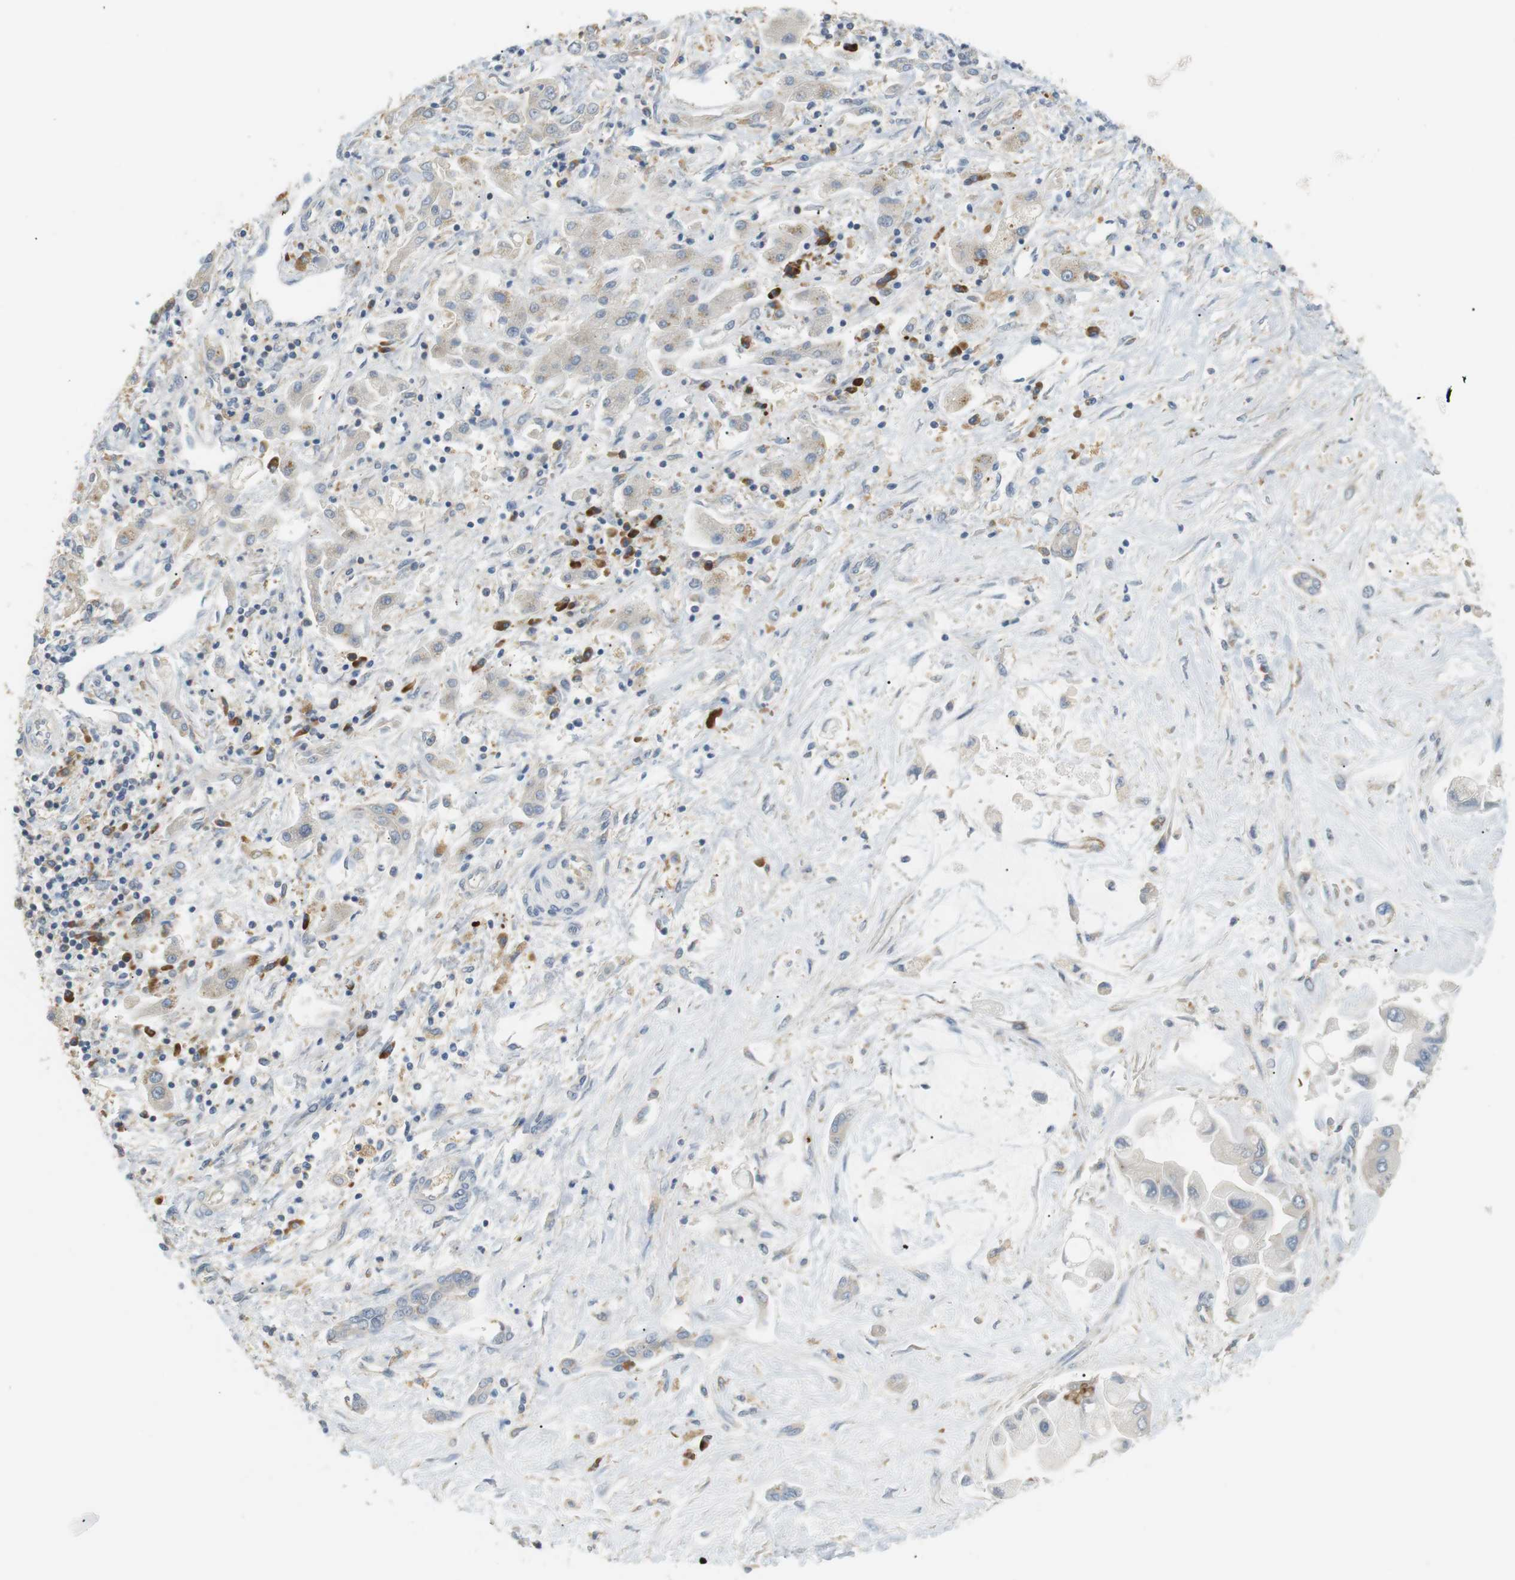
{"staining": {"intensity": "negative", "quantity": "none", "location": "none"}, "tissue": "liver cancer", "cell_type": "Tumor cells", "image_type": "cancer", "snomed": [{"axis": "morphology", "description": "Cholangiocarcinoma"}, {"axis": "topography", "description": "Liver"}], "caption": "Human liver cancer stained for a protein using IHC shows no positivity in tumor cells.", "gene": "TMEM200A", "patient": {"sex": "male", "age": 50}}